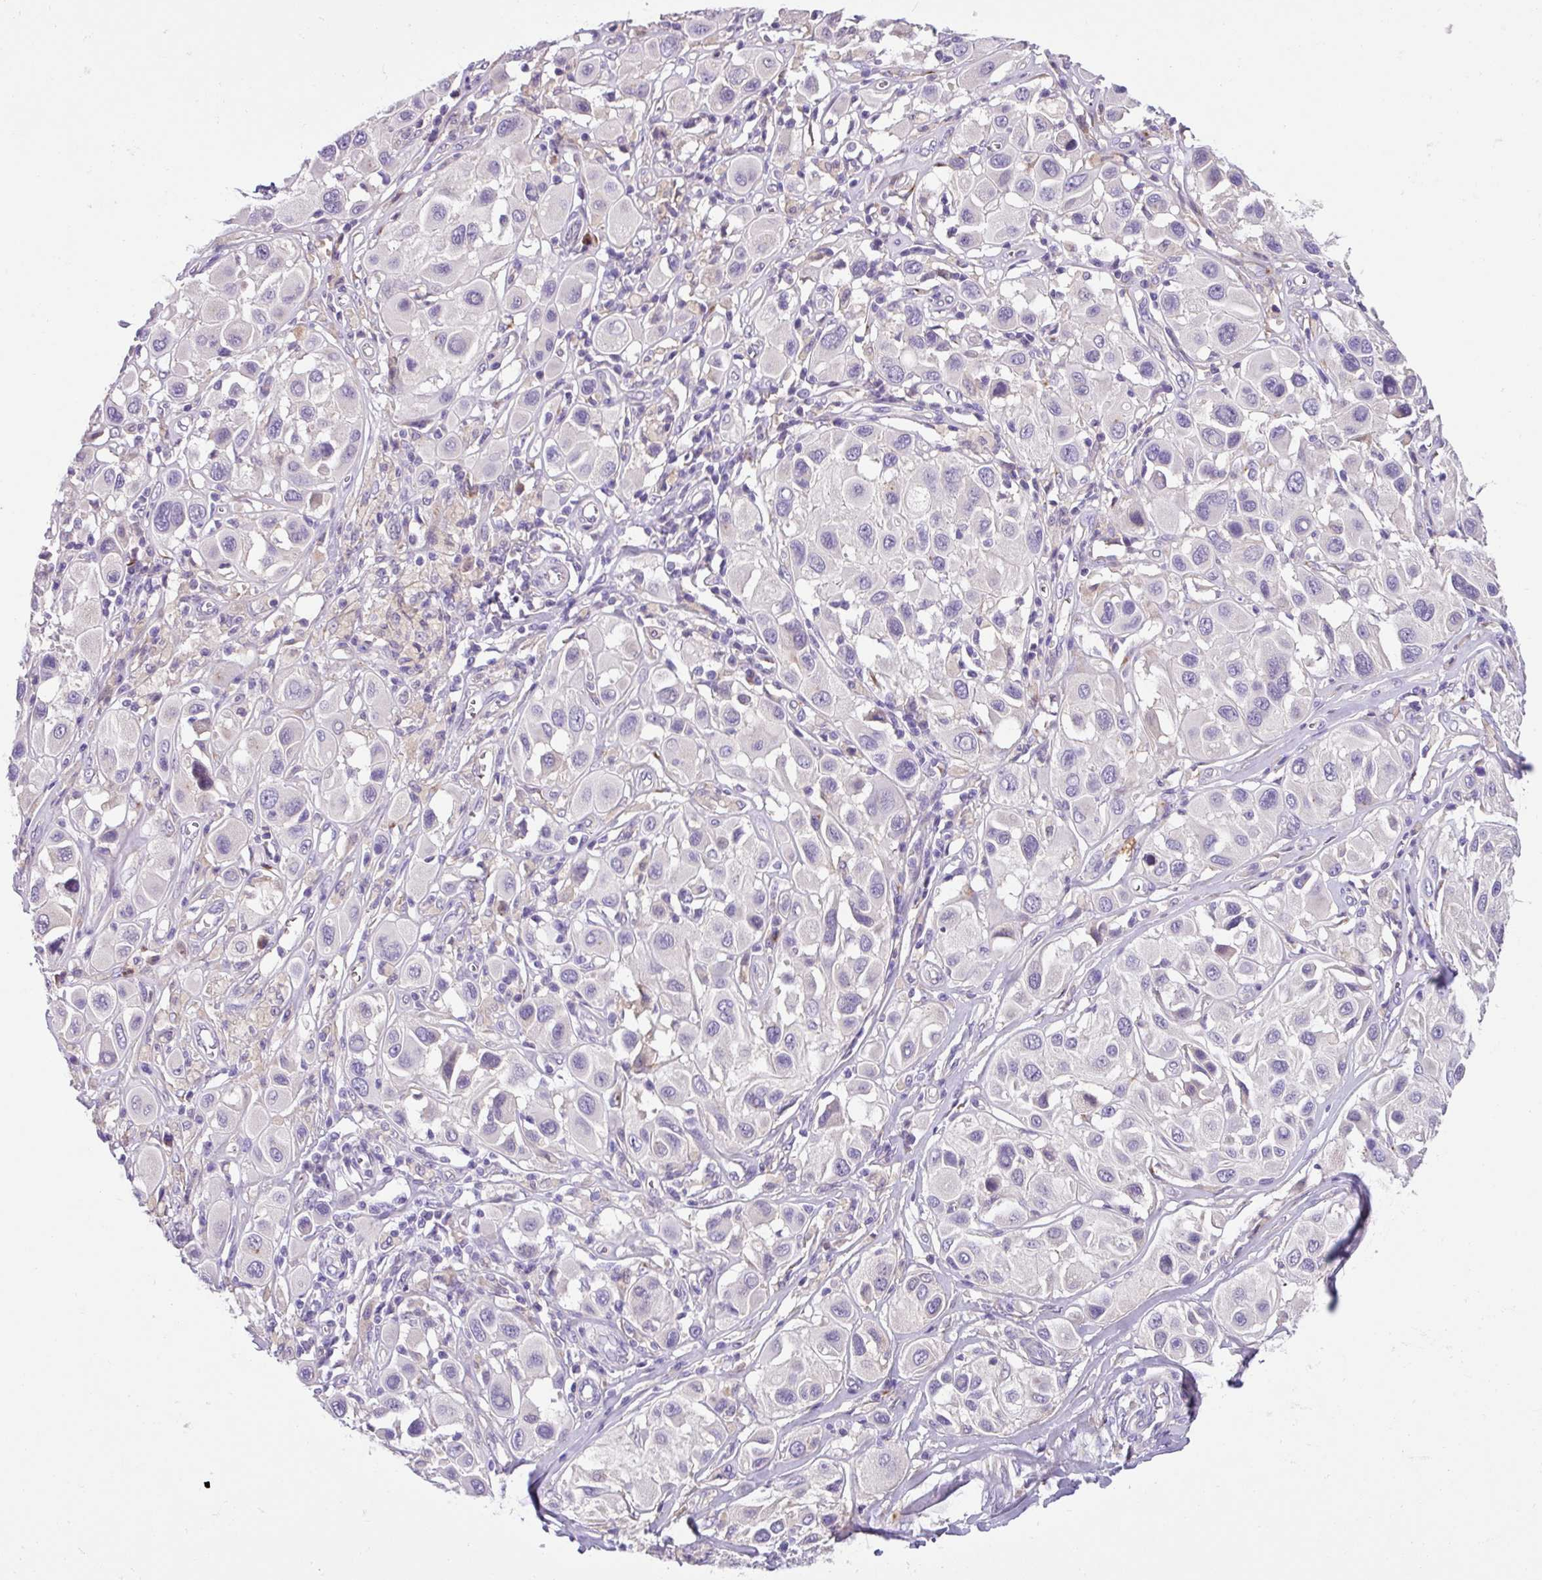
{"staining": {"intensity": "negative", "quantity": "none", "location": "none"}, "tissue": "melanoma", "cell_type": "Tumor cells", "image_type": "cancer", "snomed": [{"axis": "morphology", "description": "Malignant melanoma, Metastatic site"}, {"axis": "topography", "description": "Skin"}], "caption": "Melanoma was stained to show a protein in brown. There is no significant positivity in tumor cells.", "gene": "CRISP3", "patient": {"sex": "male", "age": 41}}